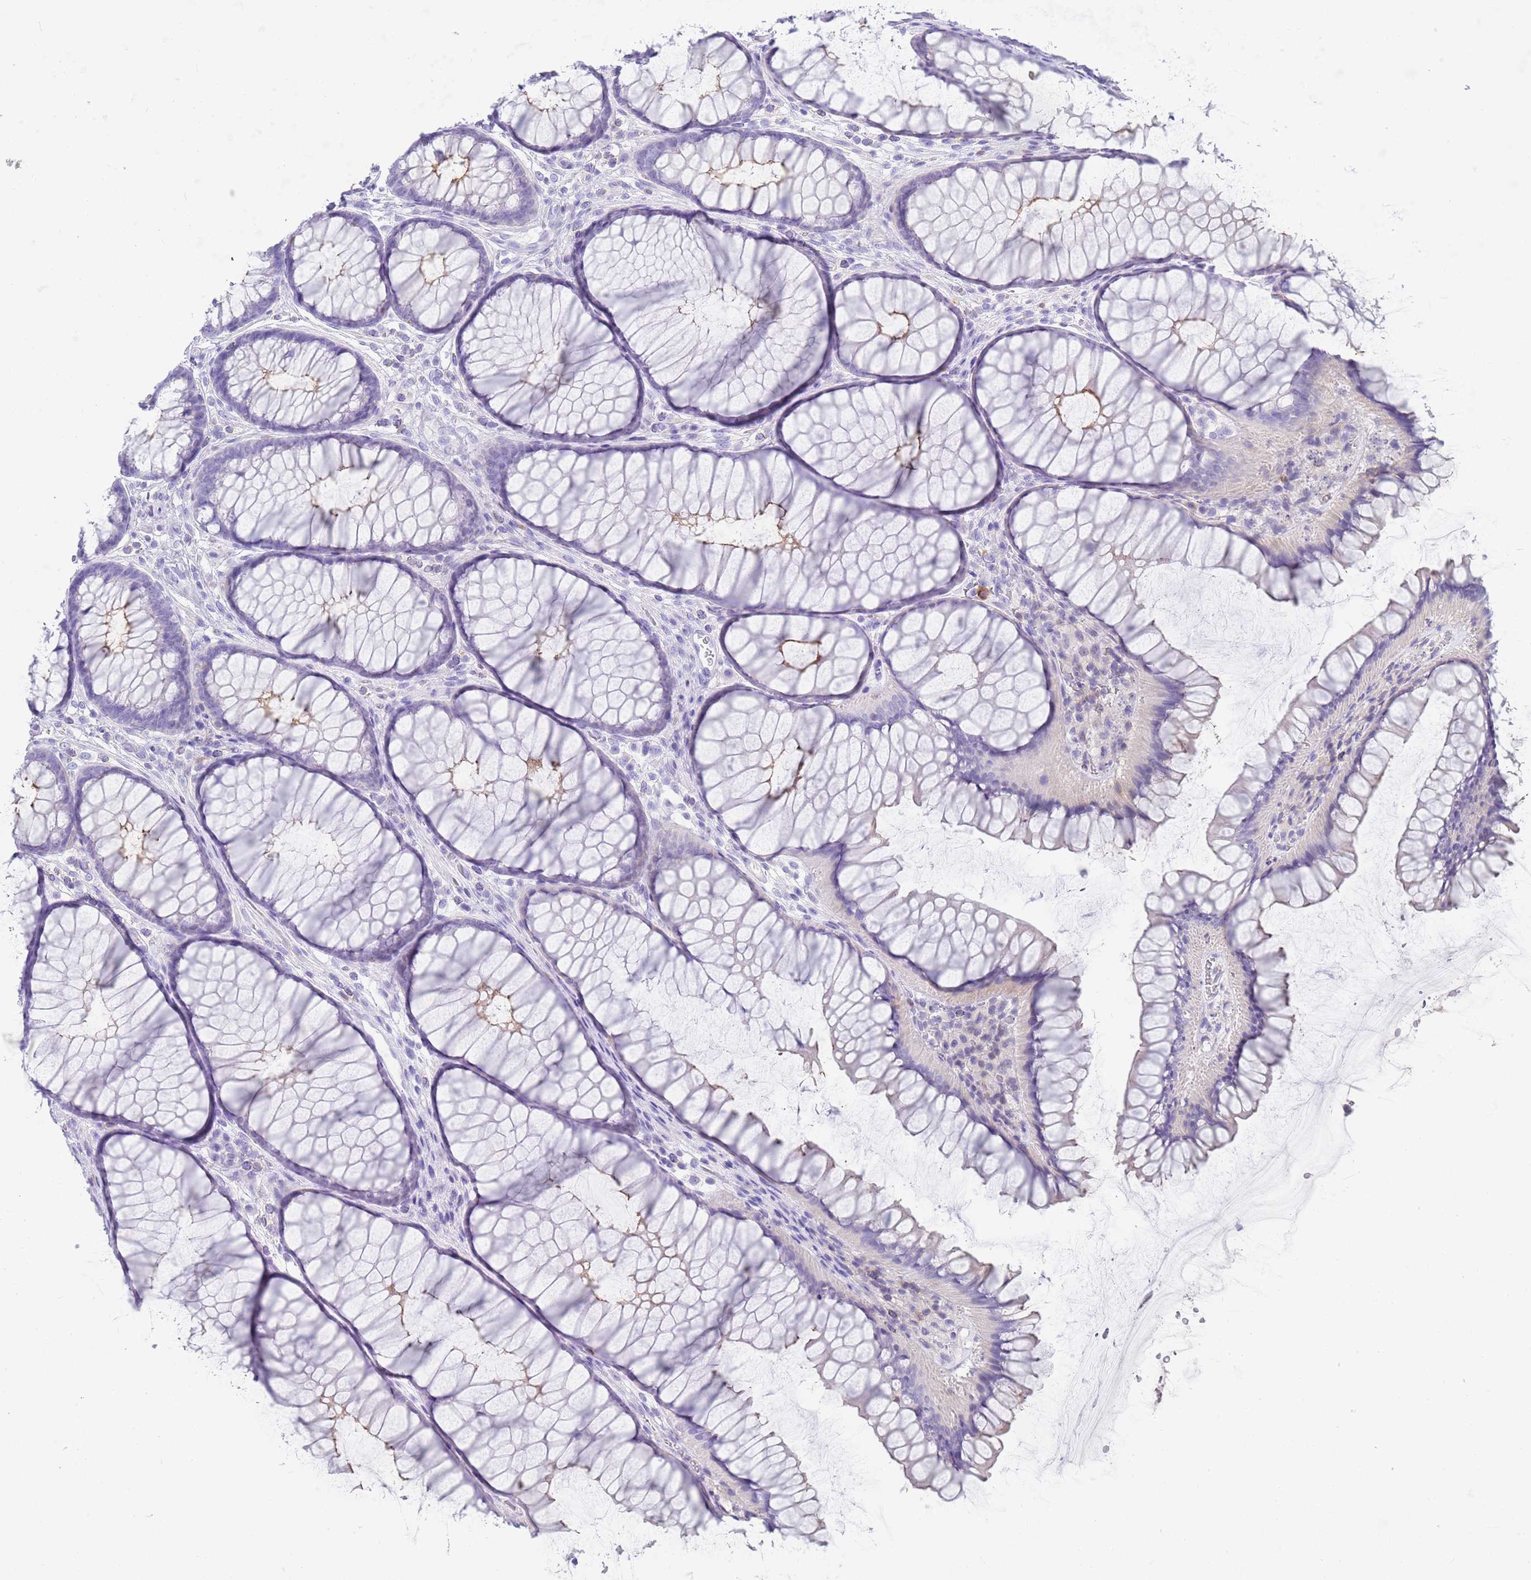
{"staining": {"intensity": "negative", "quantity": "none", "location": "none"}, "tissue": "colon", "cell_type": "Endothelial cells", "image_type": "normal", "snomed": [{"axis": "morphology", "description": "Normal tissue, NOS"}, {"axis": "topography", "description": "Colon"}], "caption": "Human colon stained for a protein using immunohistochemistry (IHC) displays no staining in endothelial cells.", "gene": "CPXM2", "patient": {"sex": "female", "age": 82}}